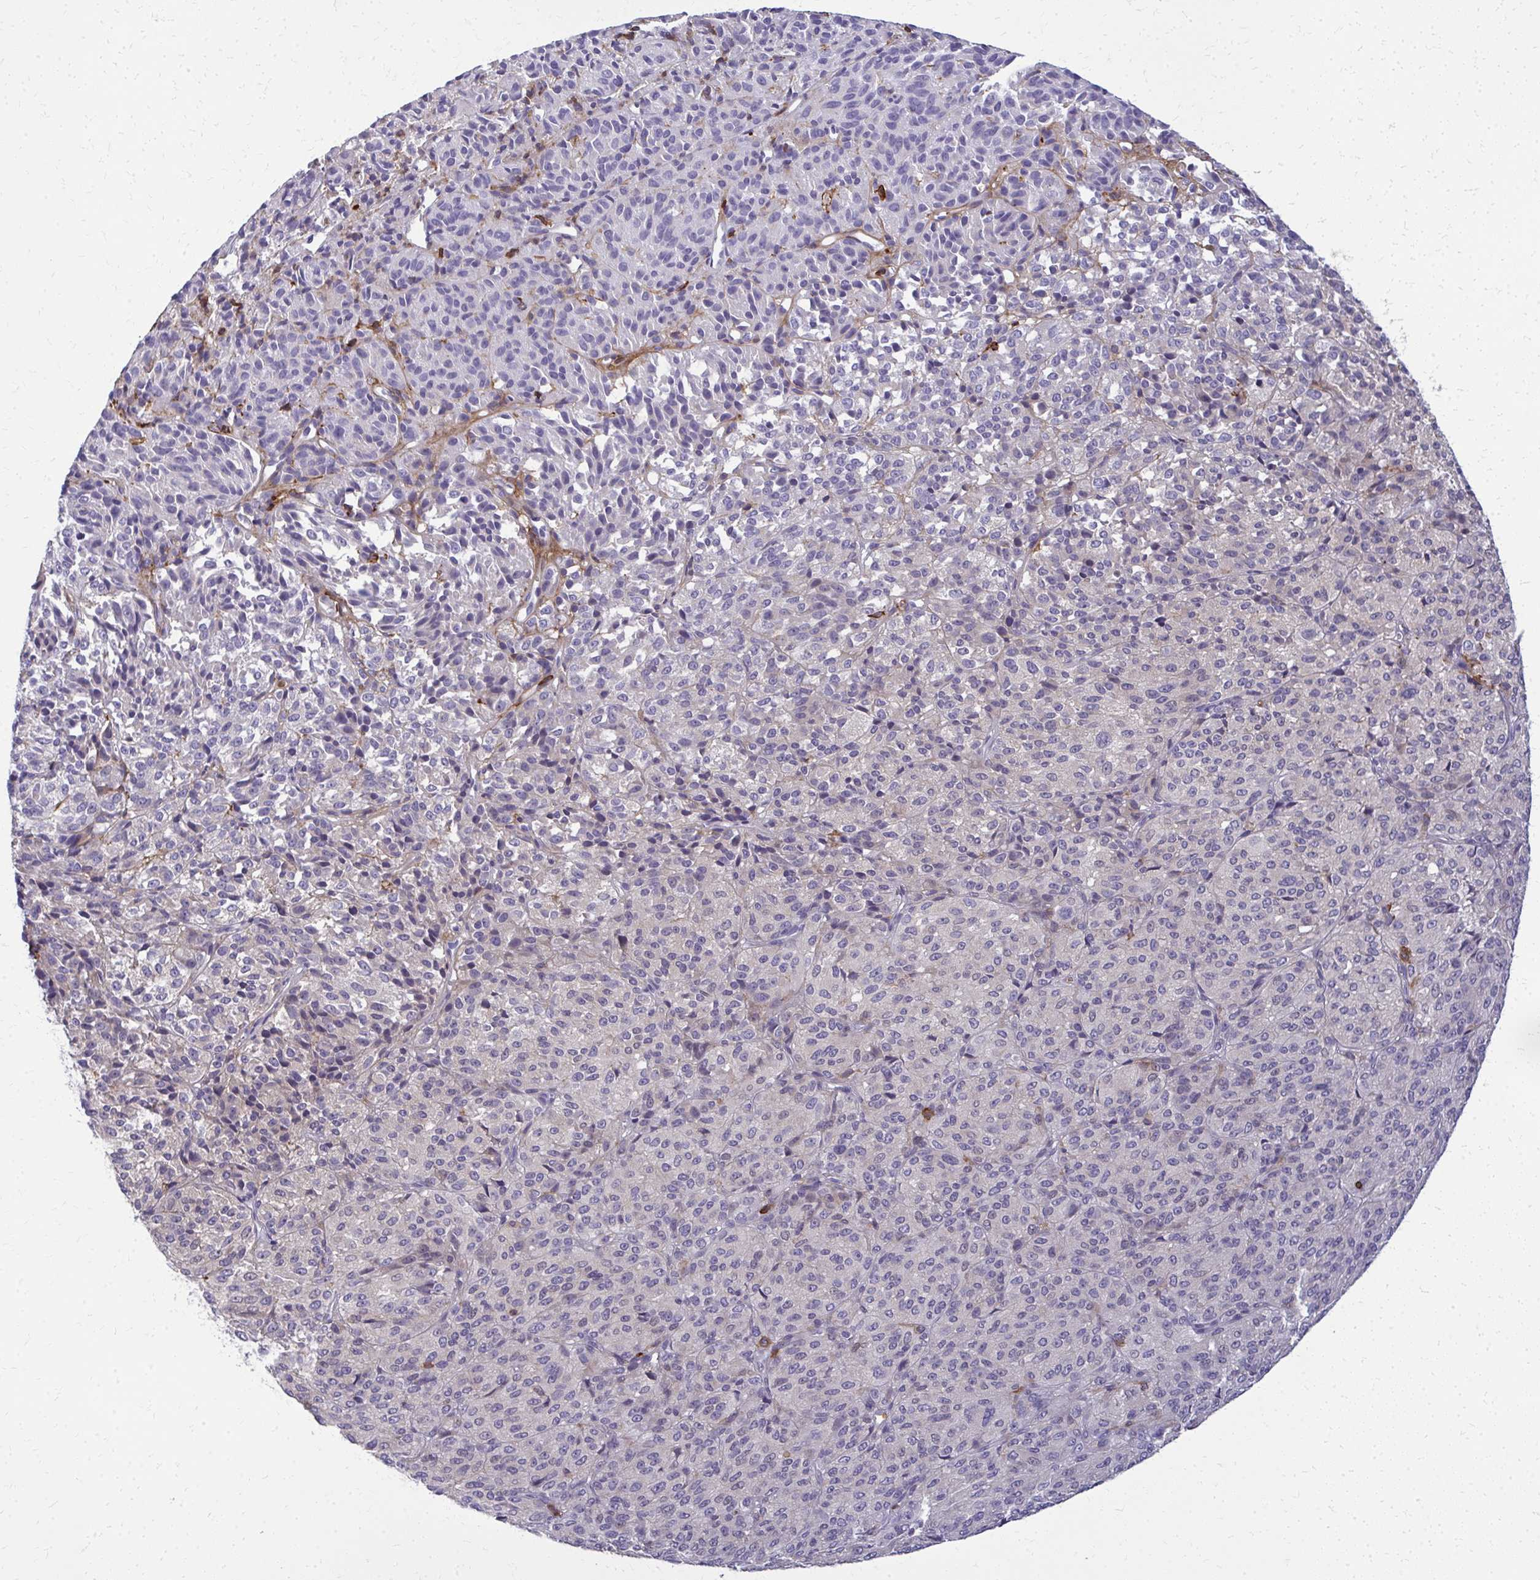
{"staining": {"intensity": "negative", "quantity": "none", "location": "none"}, "tissue": "melanoma", "cell_type": "Tumor cells", "image_type": "cancer", "snomed": [{"axis": "morphology", "description": "Malignant melanoma, Metastatic site"}, {"axis": "topography", "description": "Brain"}], "caption": "A micrograph of melanoma stained for a protein displays no brown staining in tumor cells.", "gene": "AP5M1", "patient": {"sex": "female", "age": 56}}